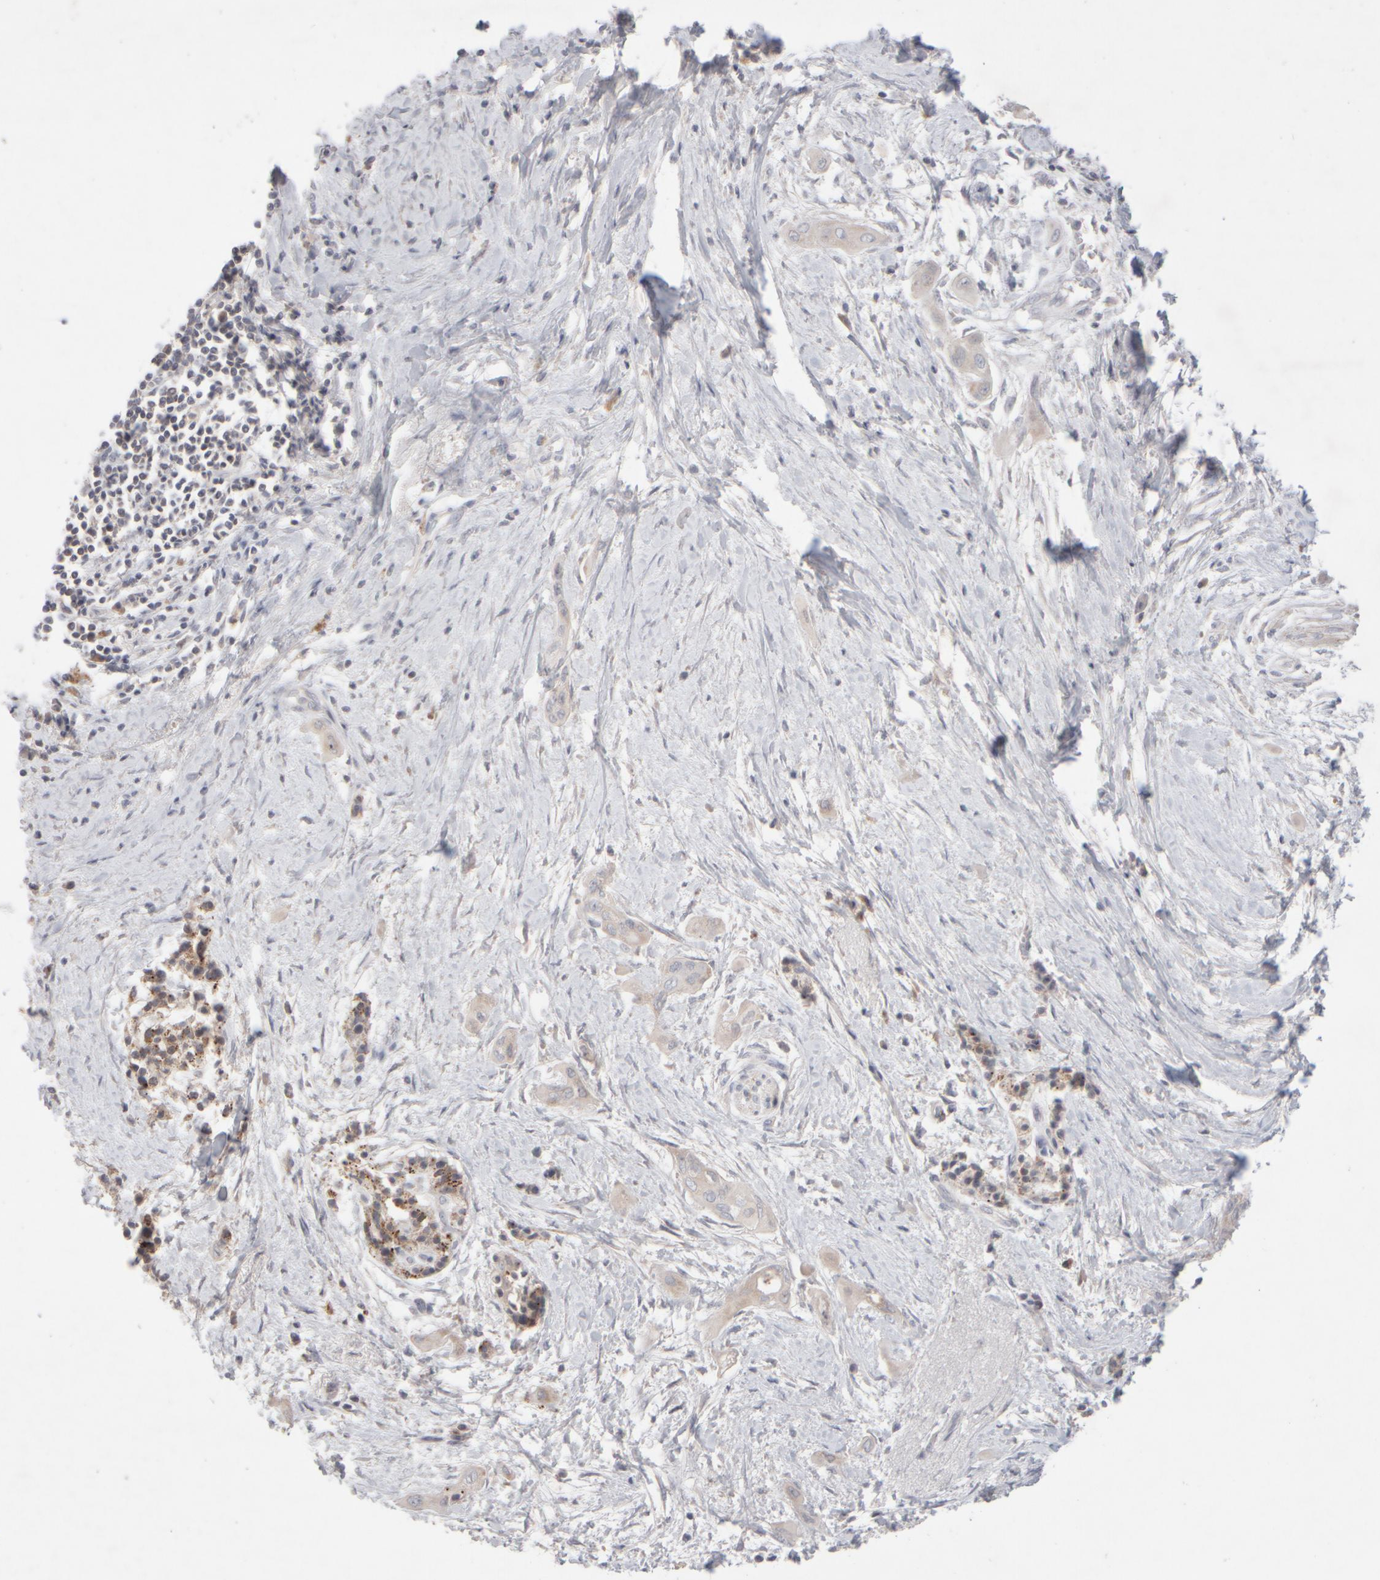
{"staining": {"intensity": "weak", "quantity": "<25%", "location": "cytoplasmic/membranous"}, "tissue": "pancreatic cancer", "cell_type": "Tumor cells", "image_type": "cancer", "snomed": [{"axis": "morphology", "description": "Adenocarcinoma, NOS"}, {"axis": "topography", "description": "Pancreas"}], "caption": "High magnification brightfield microscopy of pancreatic cancer (adenocarcinoma) stained with DAB (3,3'-diaminobenzidine) (brown) and counterstained with hematoxylin (blue): tumor cells show no significant staining.", "gene": "CHADL", "patient": {"sex": "male", "age": 59}}